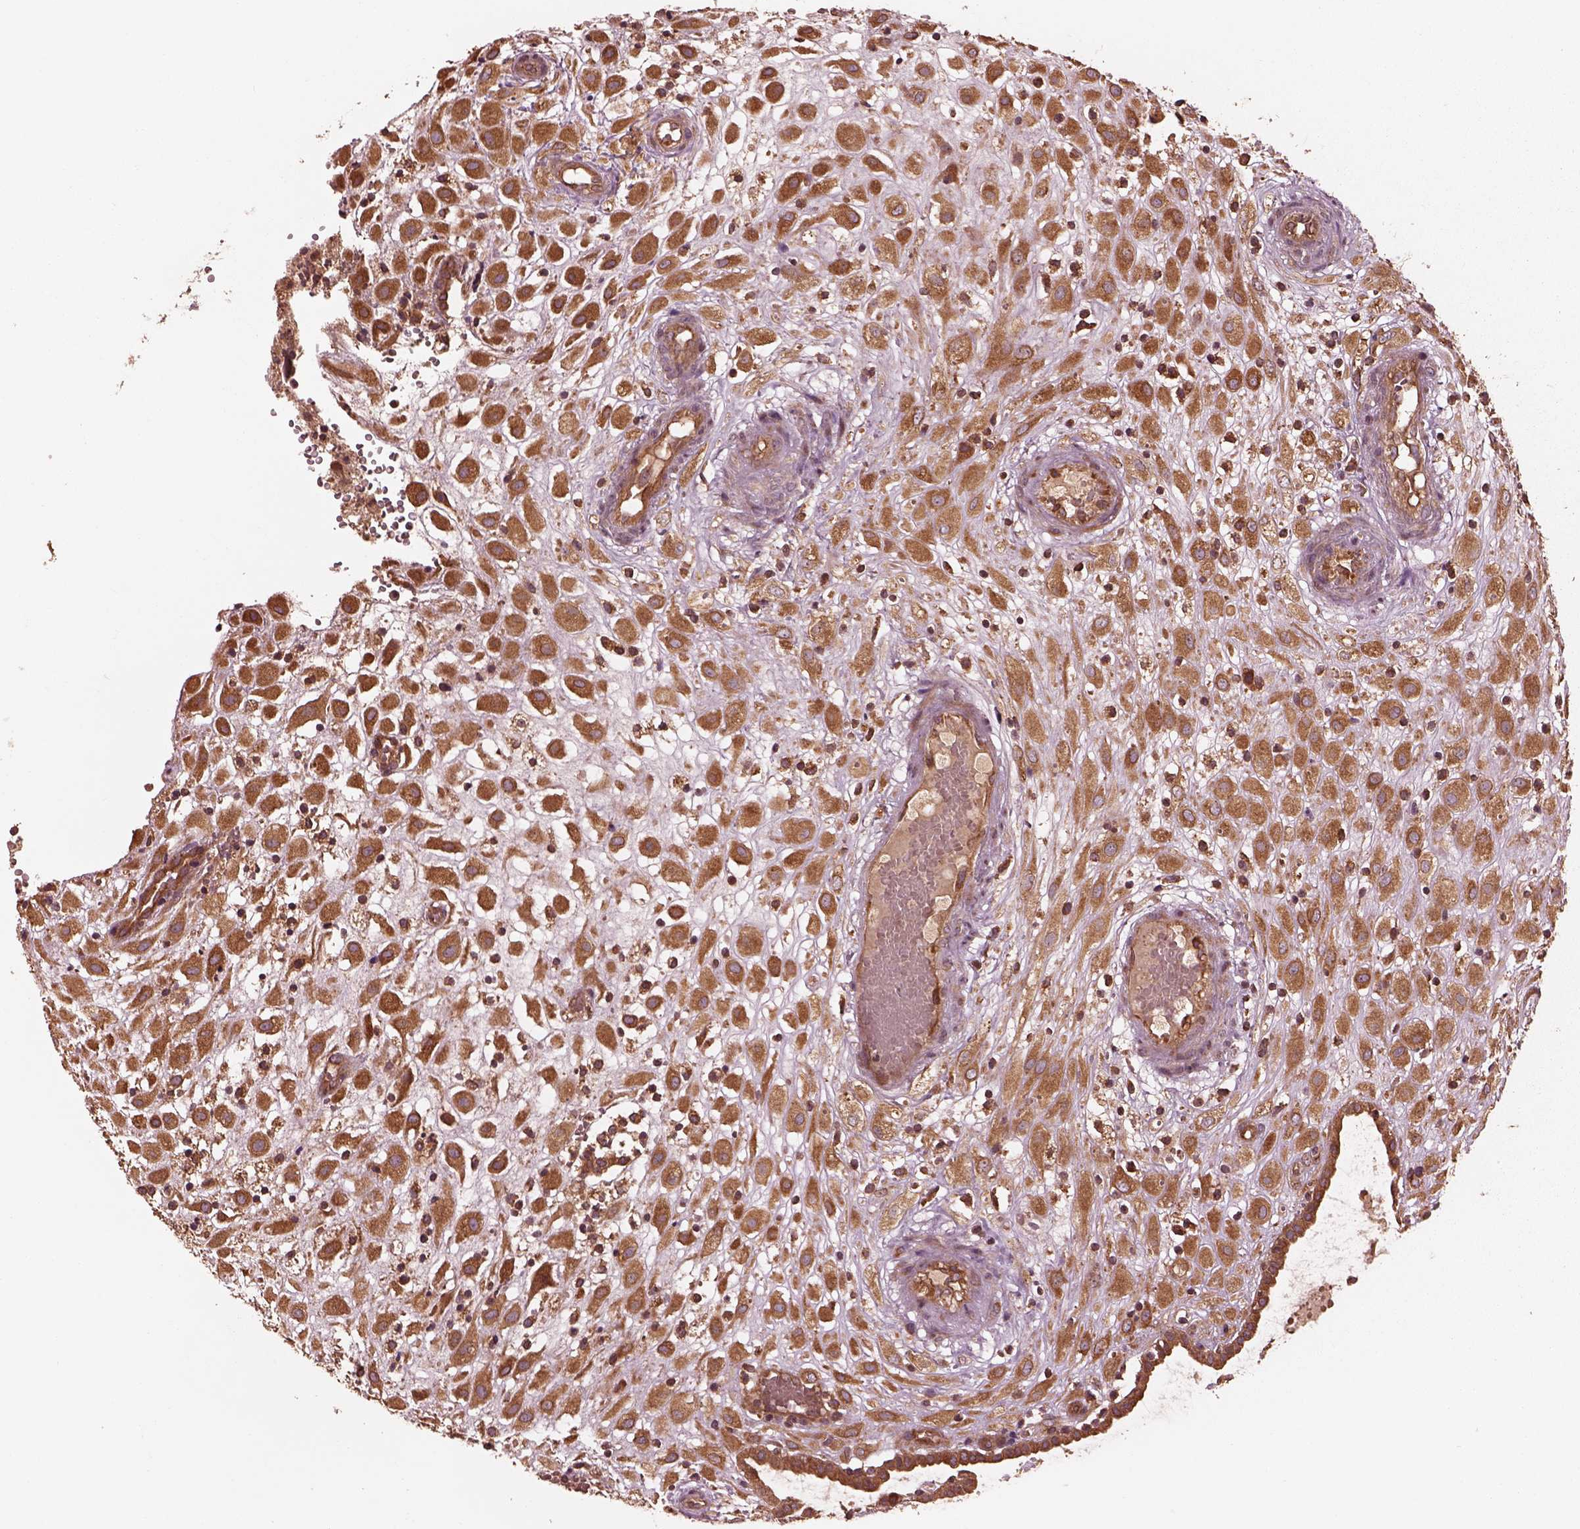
{"staining": {"intensity": "moderate", "quantity": ">75%", "location": "cytoplasmic/membranous"}, "tissue": "placenta", "cell_type": "Decidual cells", "image_type": "normal", "snomed": [{"axis": "morphology", "description": "Normal tissue, NOS"}, {"axis": "topography", "description": "Placenta"}], "caption": "Immunohistochemical staining of unremarkable placenta demonstrates moderate cytoplasmic/membranous protein positivity in approximately >75% of decidual cells.", "gene": "PIK3R2", "patient": {"sex": "female", "age": 24}}